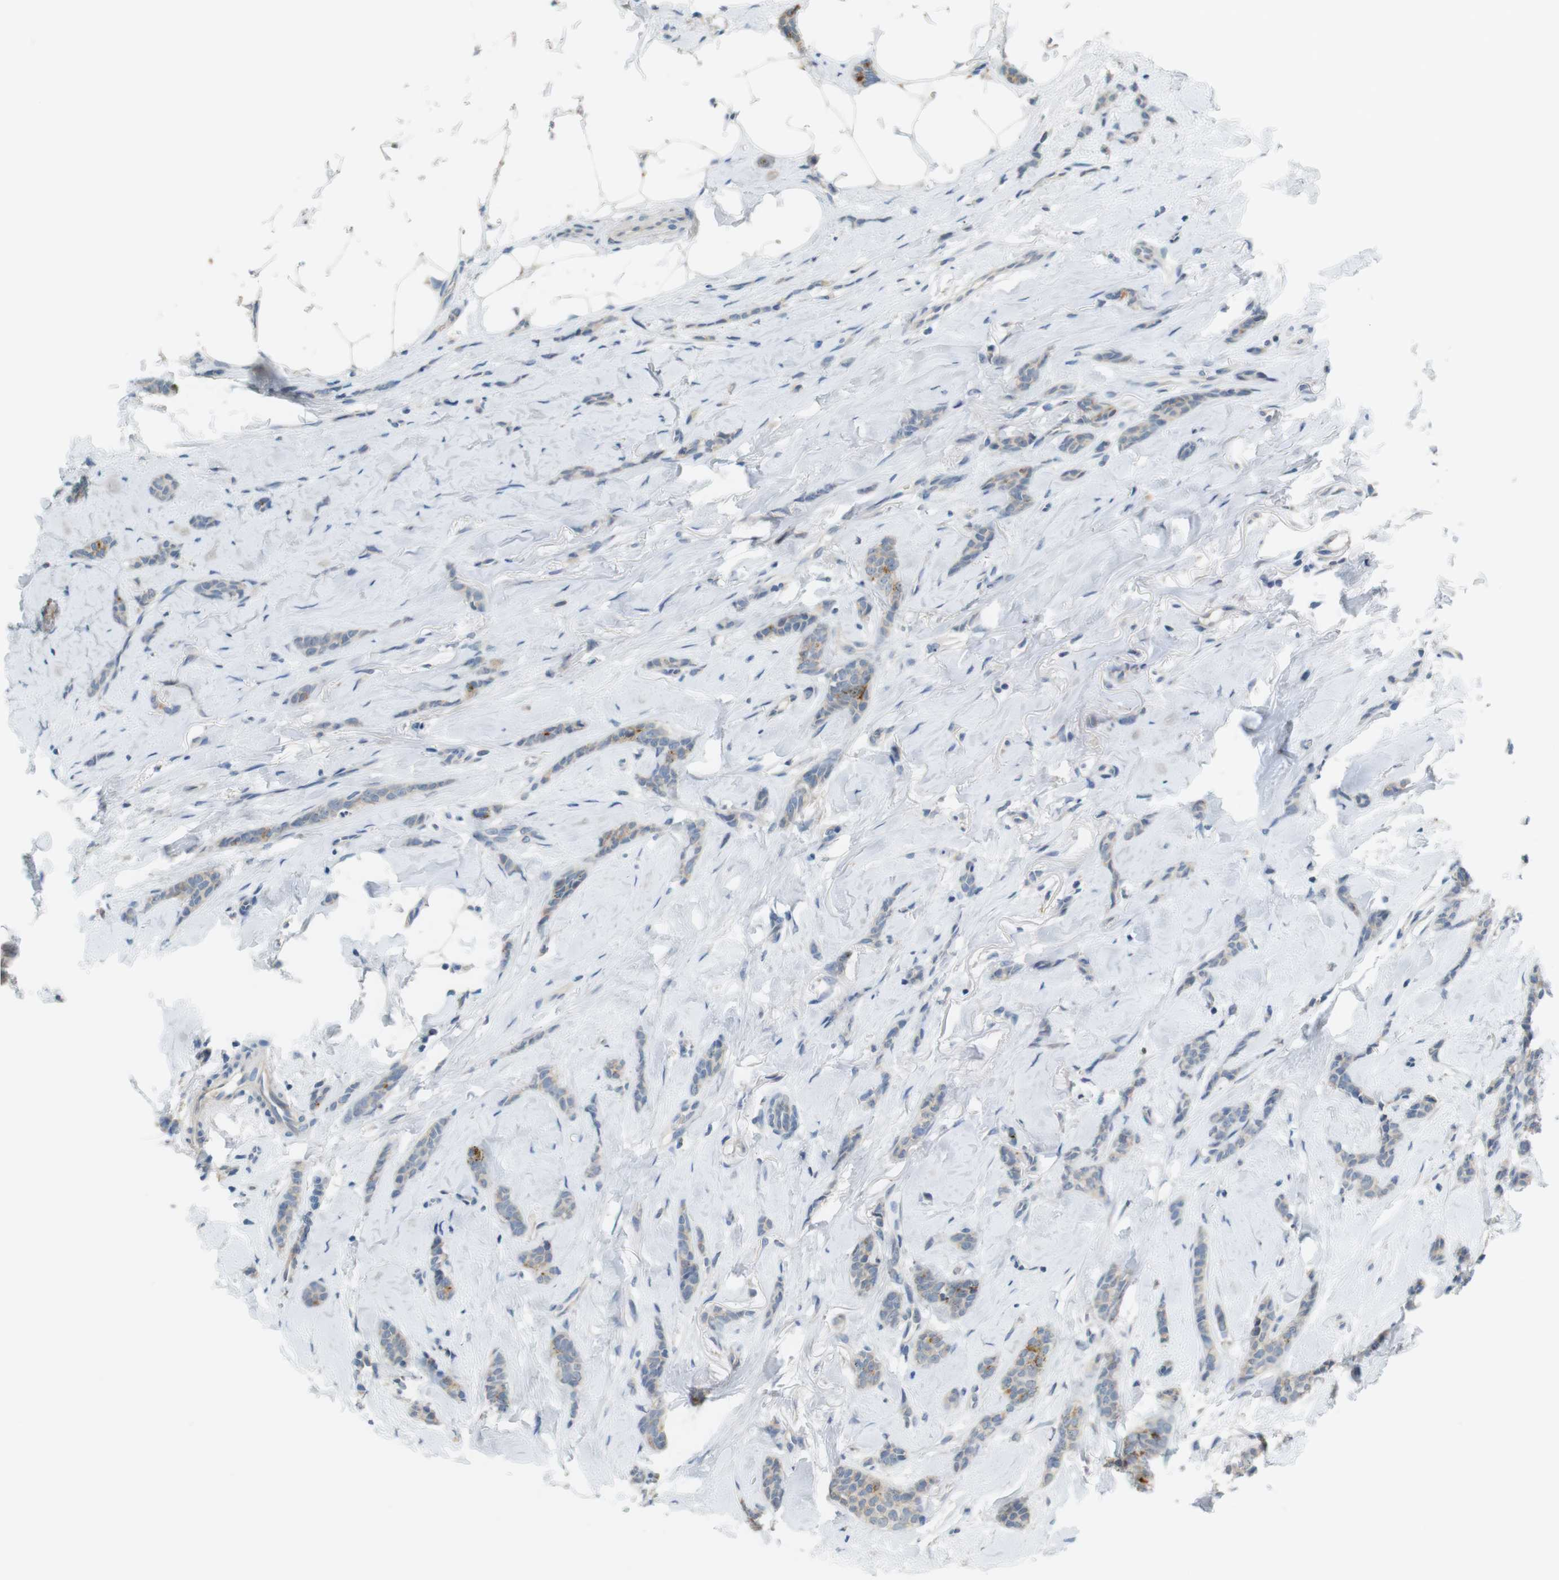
{"staining": {"intensity": "weak", "quantity": "25%-75%", "location": "cytoplasmic/membranous"}, "tissue": "breast cancer", "cell_type": "Tumor cells", "image_type": "cancer", "snomed": [{"axis": "morphology", "description": "Lobular carcinoma"}, {"axis": "topography", "description": "Skin"}, {"axis": "topography", "description": "Breast"}], "caption": "The image reveals immunohistochemical staining of breast cancer (lobular carcinoma). There is weak cytoplasmic/membranous positivity is seen in approximately 25%-75% of tumor cells.", "gene": "MUC5B", "patient": {"sex": "female", "age": 46}}